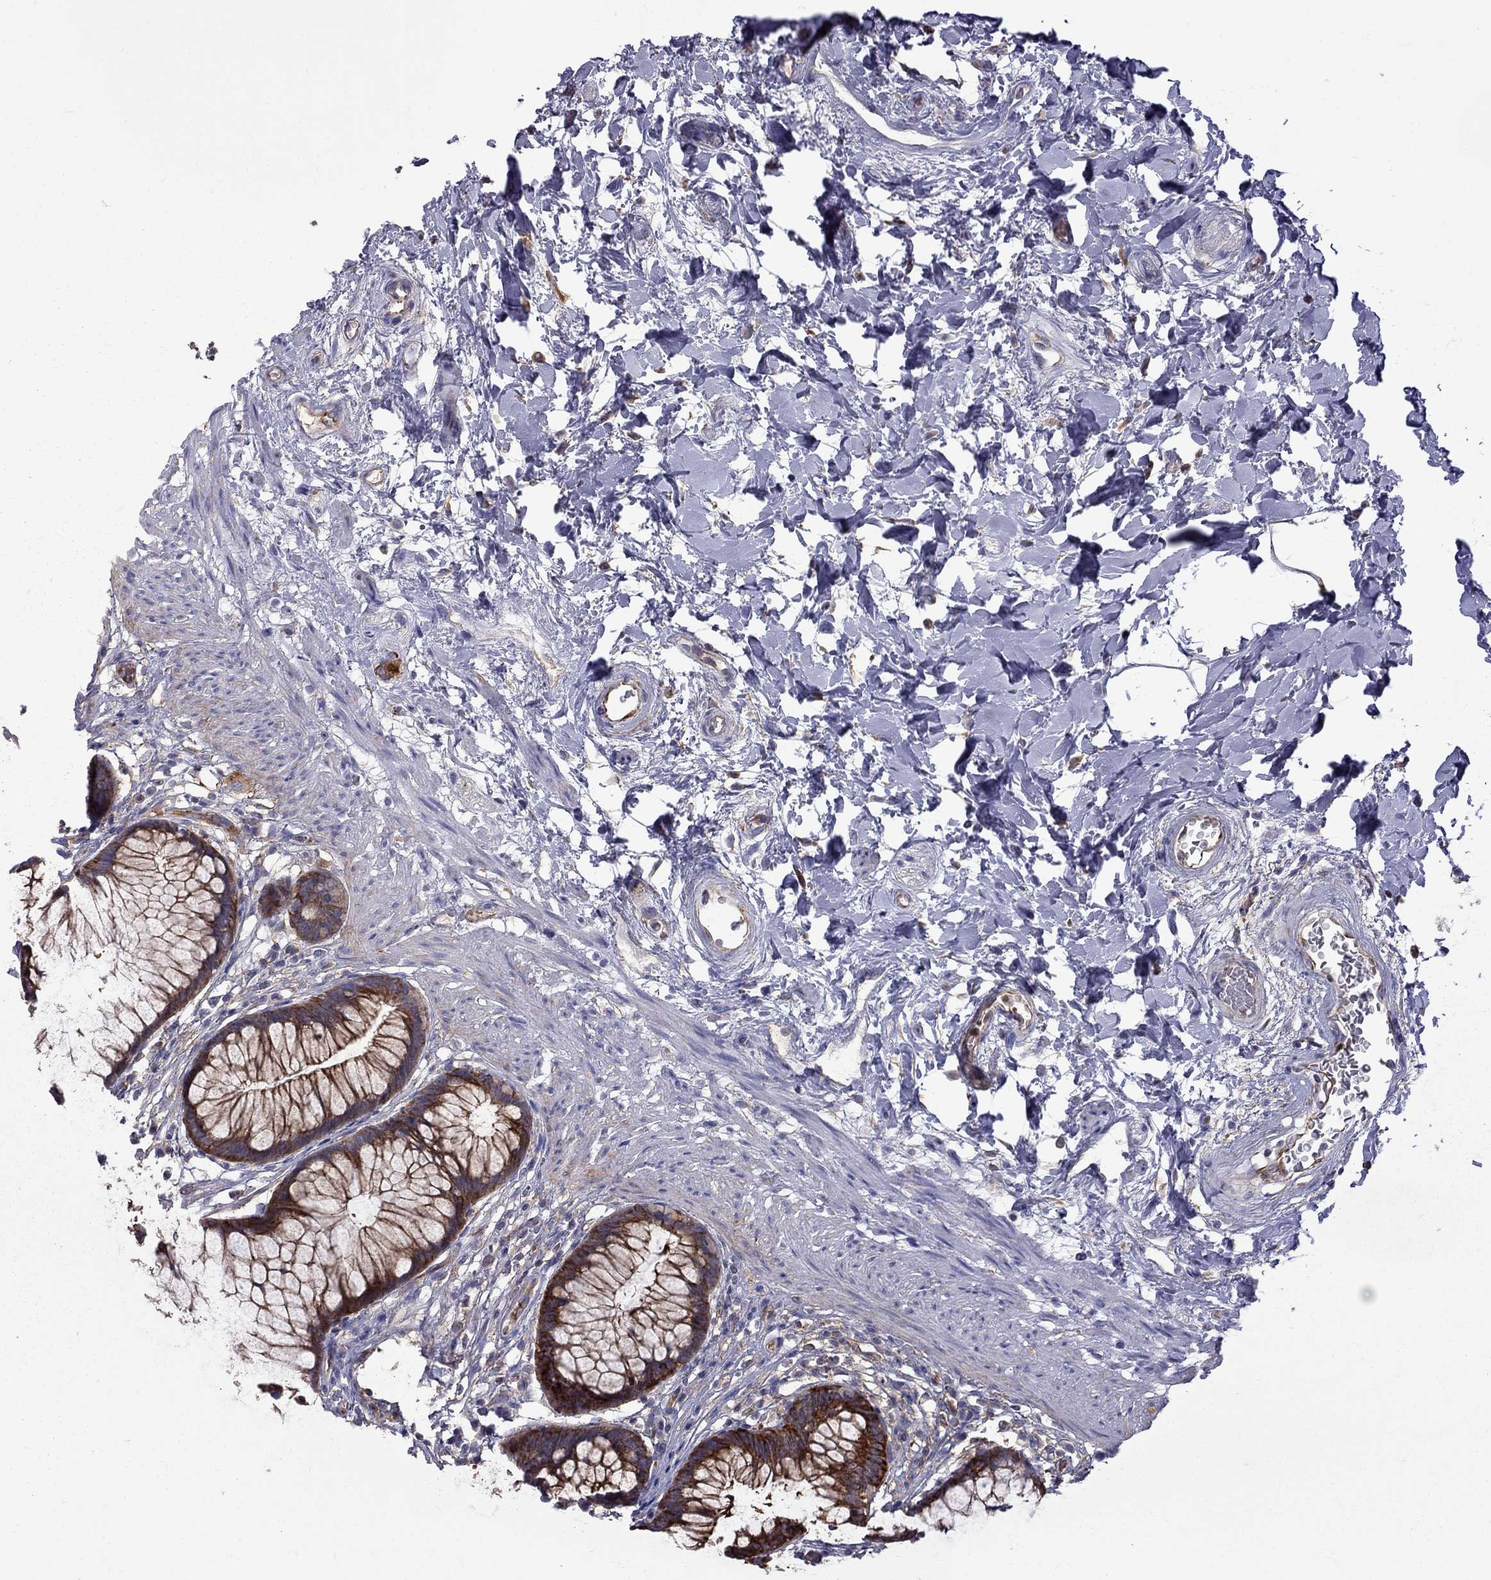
{"staining": {"intensity": "strong", "quantity": ">75%", "location": "cytoplasmic/membranous"}, "tissue": "rectum", "cell_type": "Glandular cells", "image_type": "normal", "snomed": [{"axis": "morphology", "description": "Normal tissue, NOS"}, {"axis": "topography", "description": "Smooth muscle"}, {"axis": "topography", "description": "Rectum"}], "caption": "Immunohistochemistry staining of benign rectum, which shows high levels of strong cytoplasmic/membranous positivity in about >75% of glandular cells indicating strong cytoplasmic/membranous protein staining. The staining was performed using DAB (brown) for protein detection and nuclei were counterstained in hematoxylin (blue).", "gene": "EIF4E3", "patient": {"sex": "male", "age": 53}}